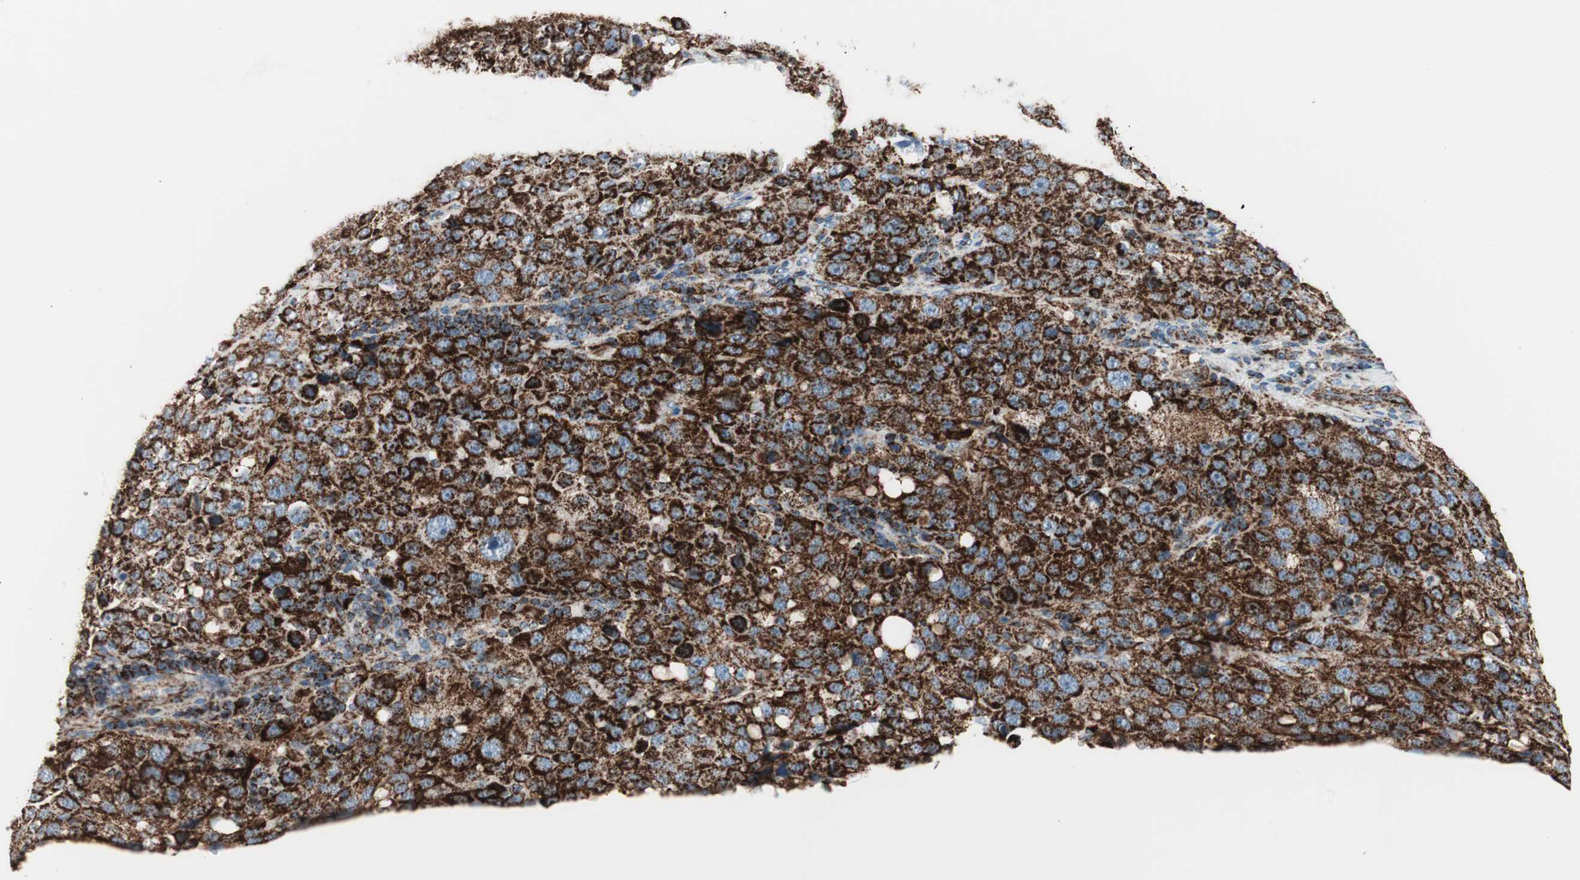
{"staining": {"intensity": "strong", "quantity": ">75%", "location": "cytoplasmic/membranous"}, "tissue": "stomach cancer", "cell_type": "Tumor cells", "image_type": "cancer", "snomed": [{"axis": "morphology", "description": "Normal tissue, NOS"}, {"axis": "morphology", "description": "Adenocarcinoma, NOS"}, {"axis": "topography", "description": "Stomach"}], "caption": "A high amount of strong cytoplasmic/membranous staining is appreciated in about >75% of tumor cells in adenocarcinoma (stomach) tissue.", "gene": "TOMM20", "patient": {"sex": "male", "age": 48}}